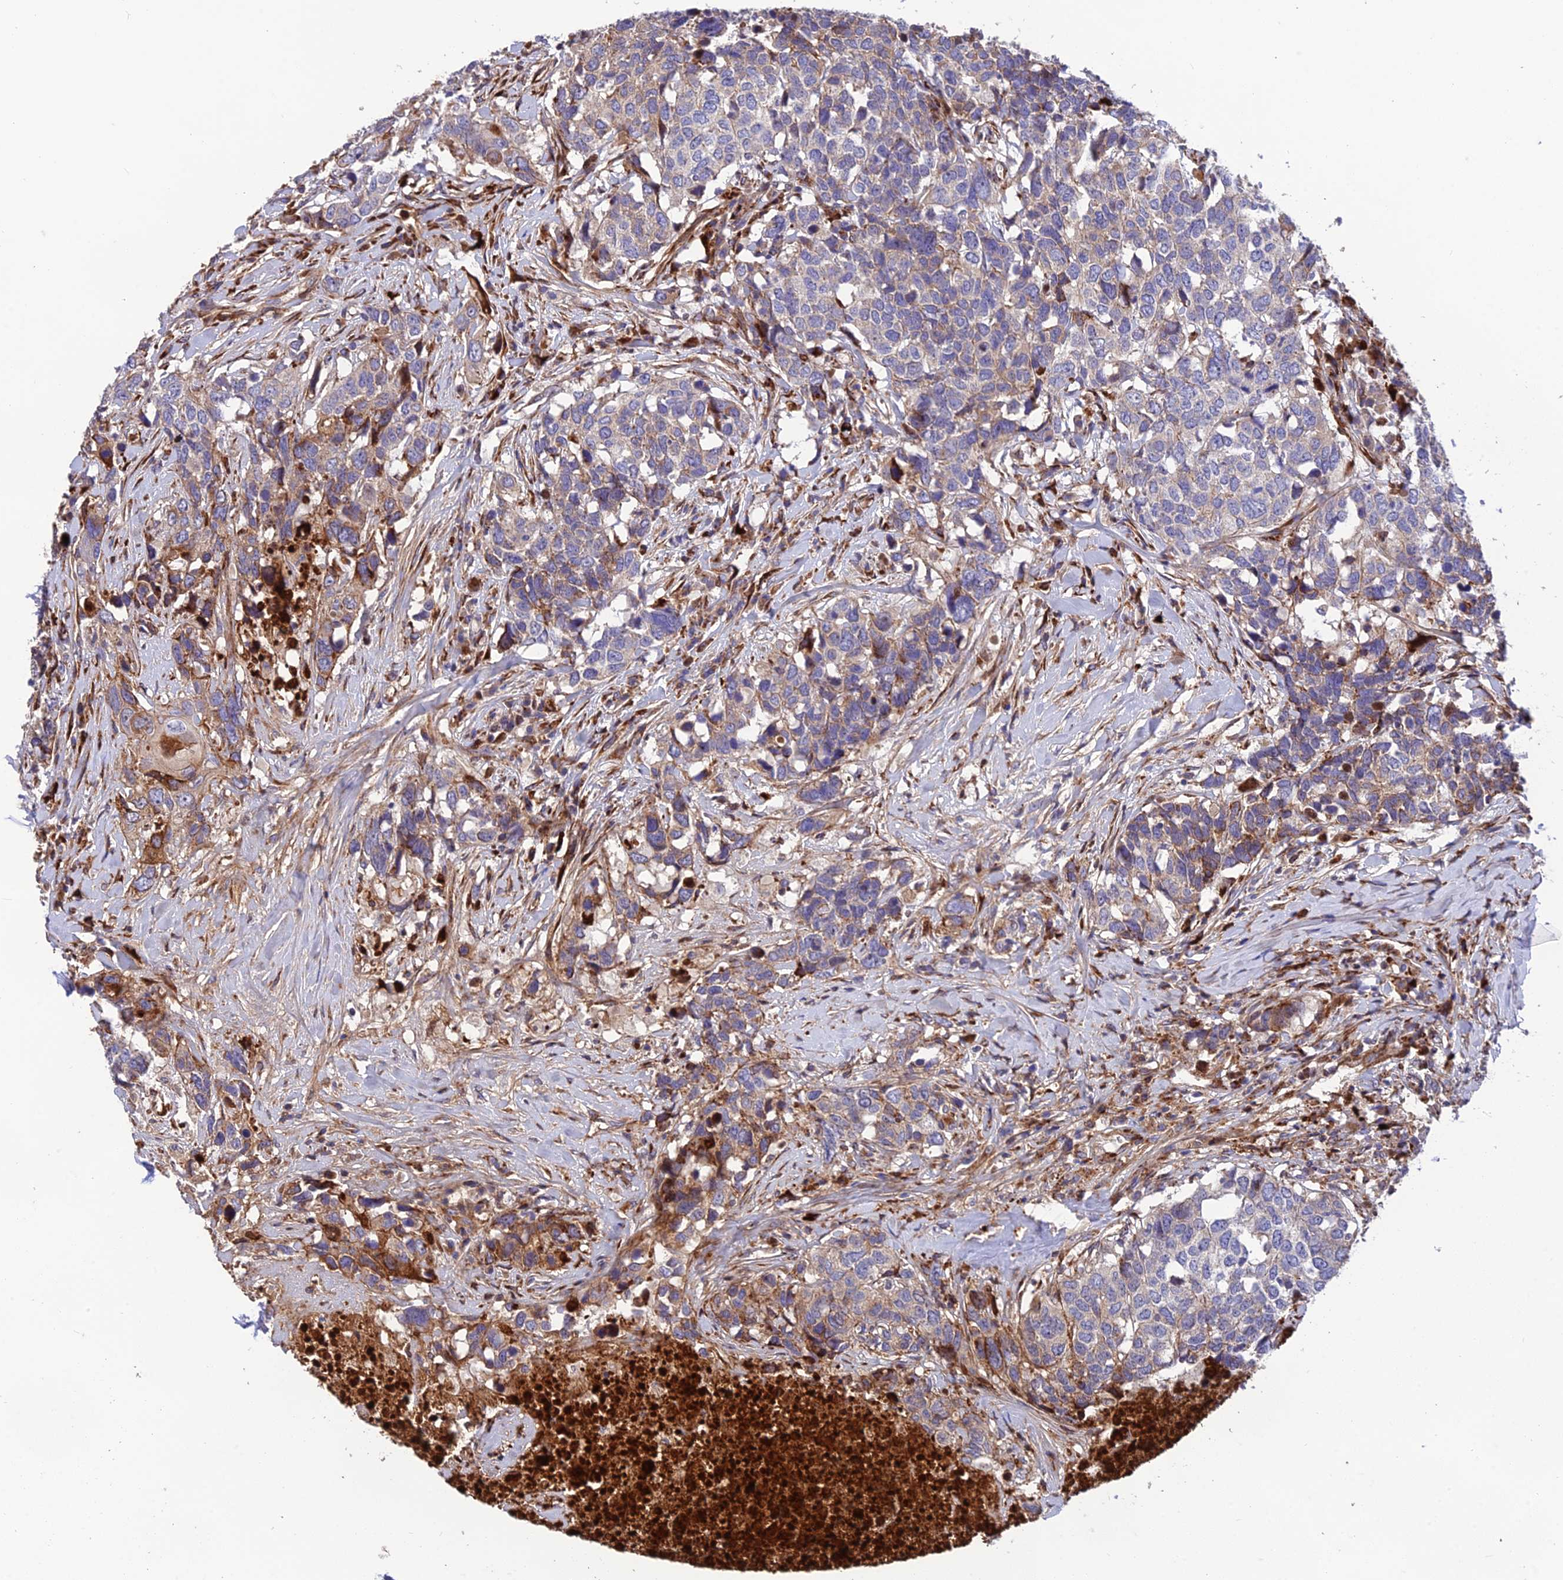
{"staining": {"intensity": "weak", "quantity": "<25%", "location": "cytoplasmic/membranous"}, "tissue": "head and neck cancer", "cell_type": "Tumor cells", "image_type": "cancer", "snomed": [{"axis": "morphology", "description": "Squamous cell carcinoma, NOS"}, {"axis": "topography", "description": "Head-Neck"}], "caption": "Tumor cells are negative for protein expression in human head and neck squamous cell carcinoma.", "gene": "CPSF4L", "patient": {"sex": "male", "age": 66}}